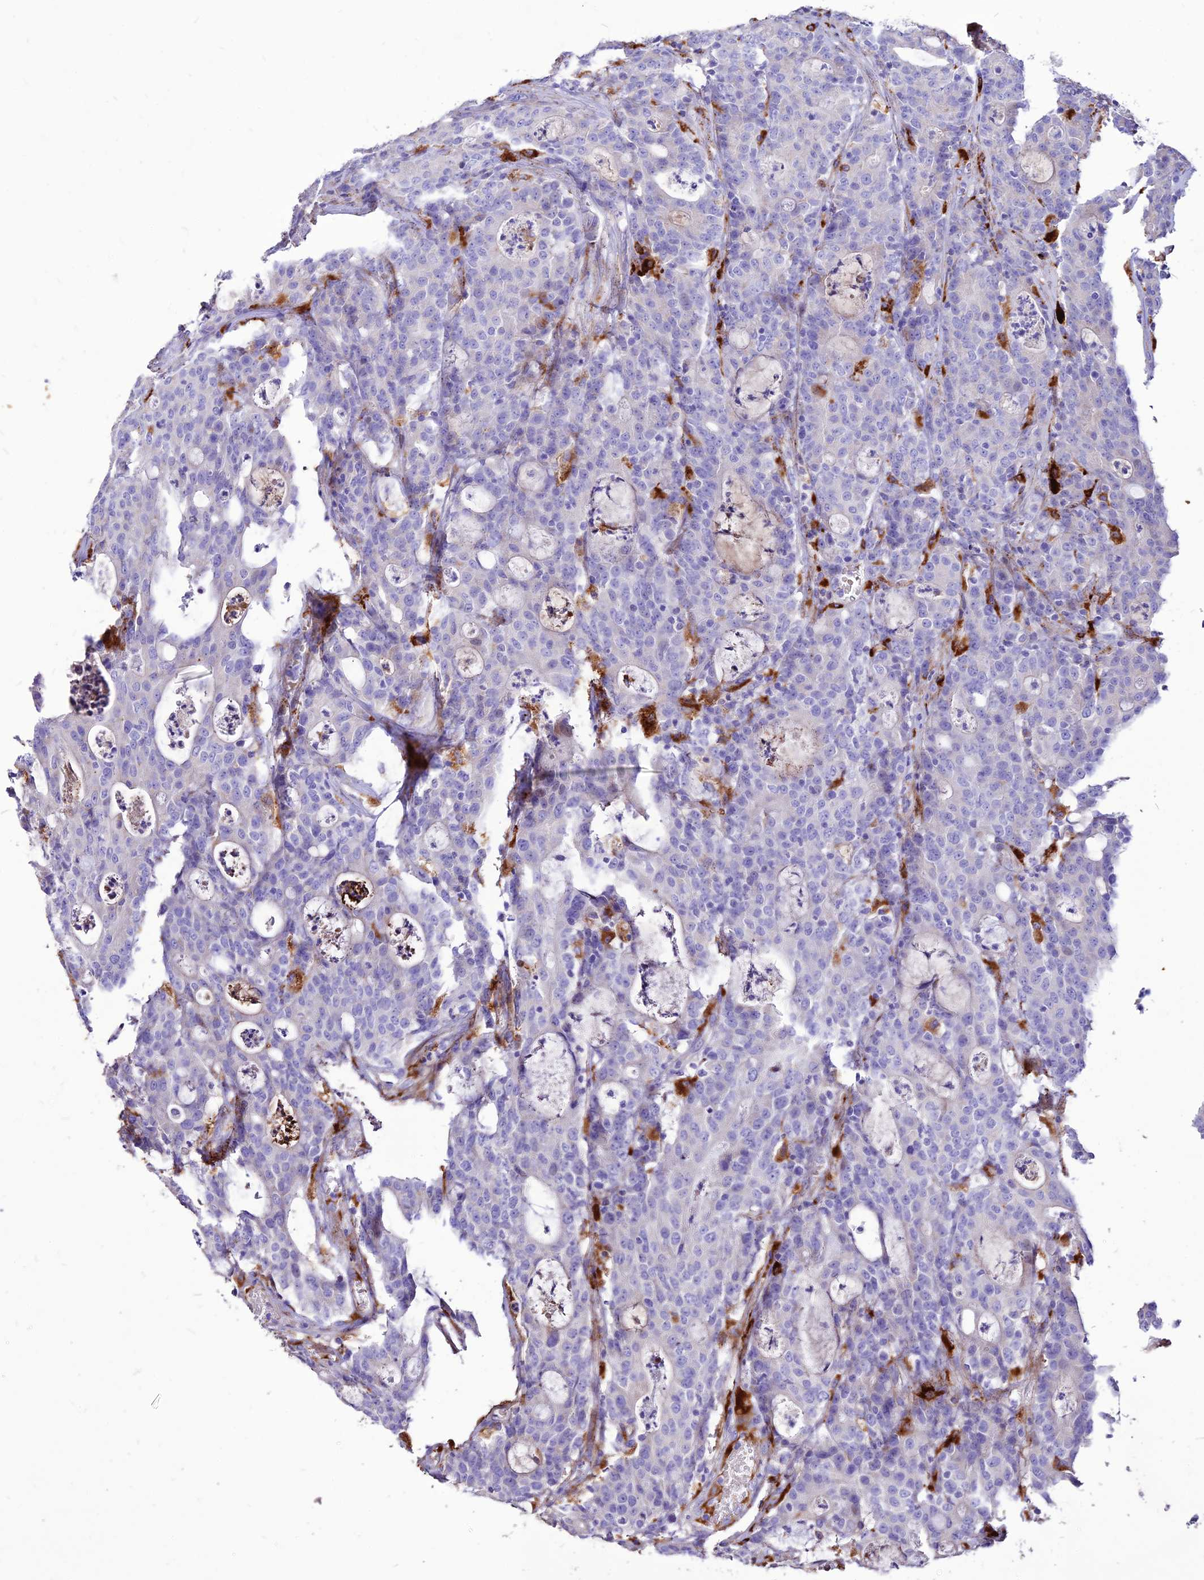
{"staining": {"intensity": "negative", "quantity": "none", "location": "none"}, "tissue": "colorectal cancer", "cell_type": "Tumor cells", "image_type": "cancer", "snomed": [{"axis": "morphology", "description": "Adenocarcinoma, NOS"}, {"axis": "topography", "description": "Colon"}], "caption": "An immunohistochemistry photomicrograph of colorectal adenocarcinoma is shown. There is no staining in tumor cells of colorectal adenocarcinoma.", "gene": "RIMOC1", "patient": {"sex": "male", "age": 83}}